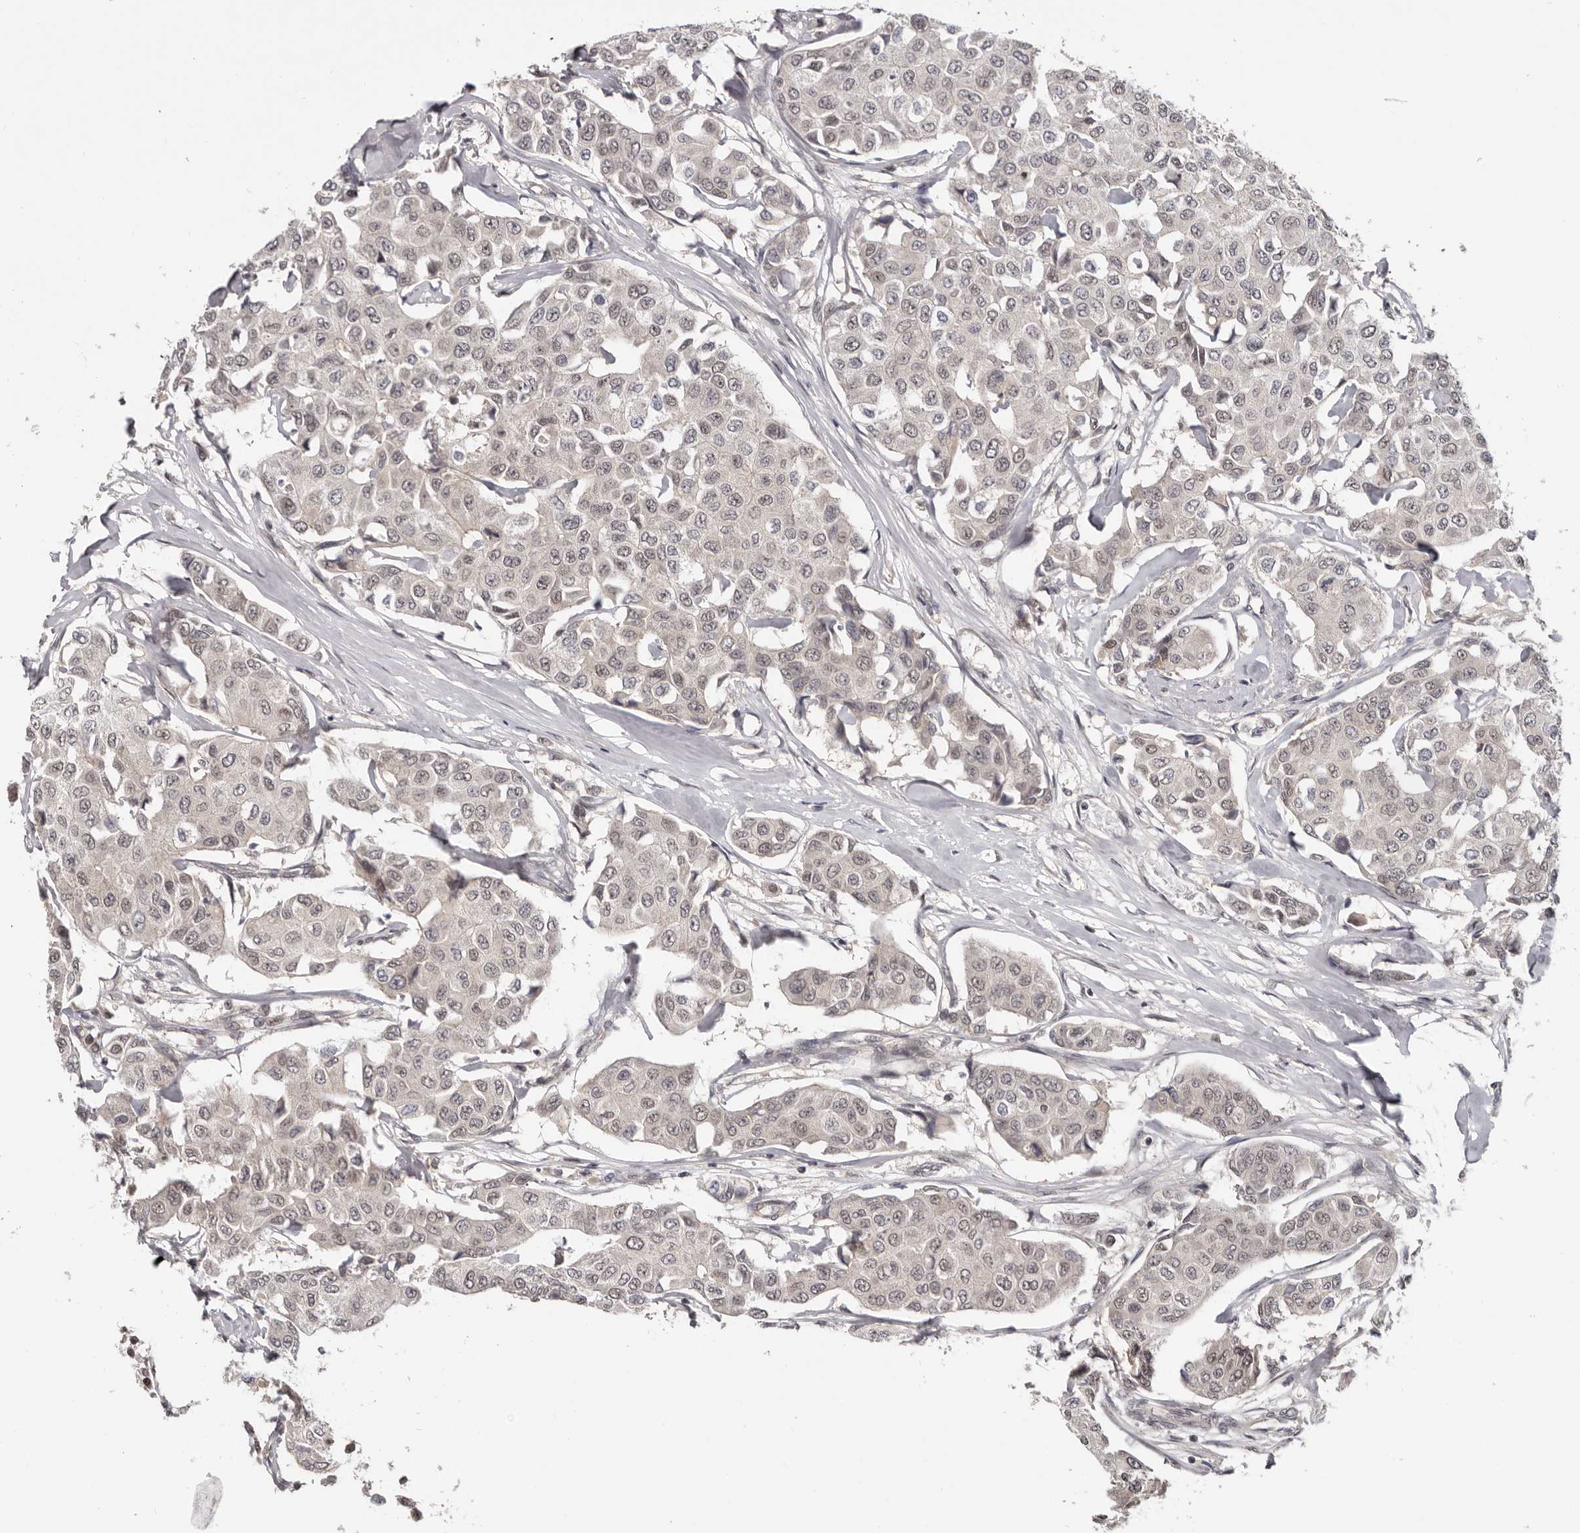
{"staining": {"intensity": "negative", "quantity": "none", "location": "none"}, "tissue": "breast cancer", "cell_type": "Tumor cells", "image_type": "cancer", "snomed": [{"axis": "morphology", "description": "Duct carcinoma"}, {"axis": "topography", "description": "Breast"}], "caption": "A micrograph of human breast invasive ductal carcinoma is negative for staining in tumor cells.", "gene": "TBX5", "patient": {"sex": "female", "age": 80}}